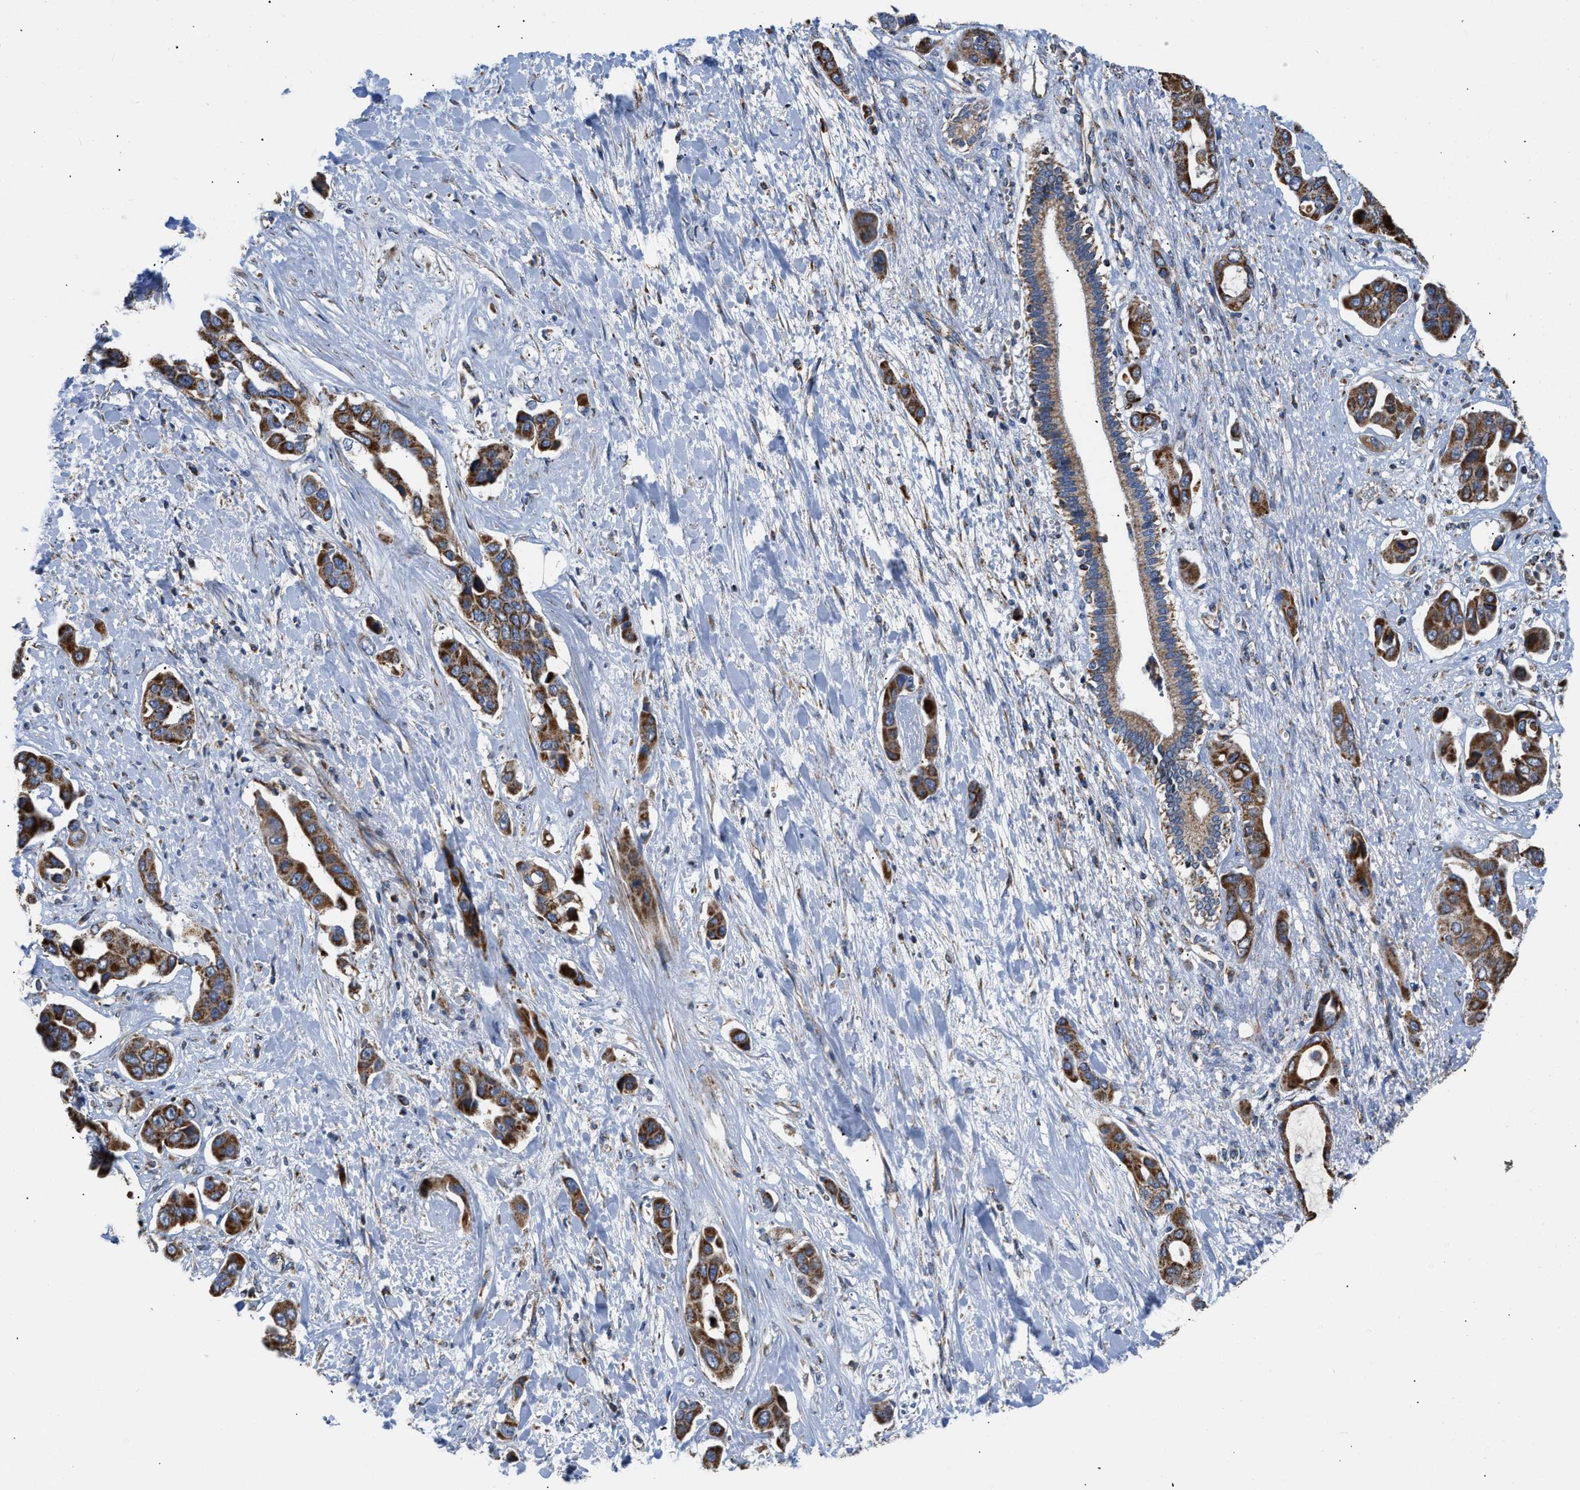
{"staining": {"intensity": "strong", "quantity": ">75%", "location": "cytoplasmic/membranous"}, "tissue": "liver cancer", "cell_type": "Tumor cells", "image_type": "cancer", "snomed": [{"axis": "morphology", "description": "Cholangiocarcinoma"}, {"axis": "topography", "description": "Liver"}], "caption": "IHC of cholangiocarcinoma (liver) displays high levels of strong cytoplasmic/membranous staining in approximately >75% of tumor cells. (DAB (3,3'-diaminobenzidine) IHC with brightfield microscopy, high magnification).", "gene": "OPTN", "patient": {"sex": "female", "age": 52}}